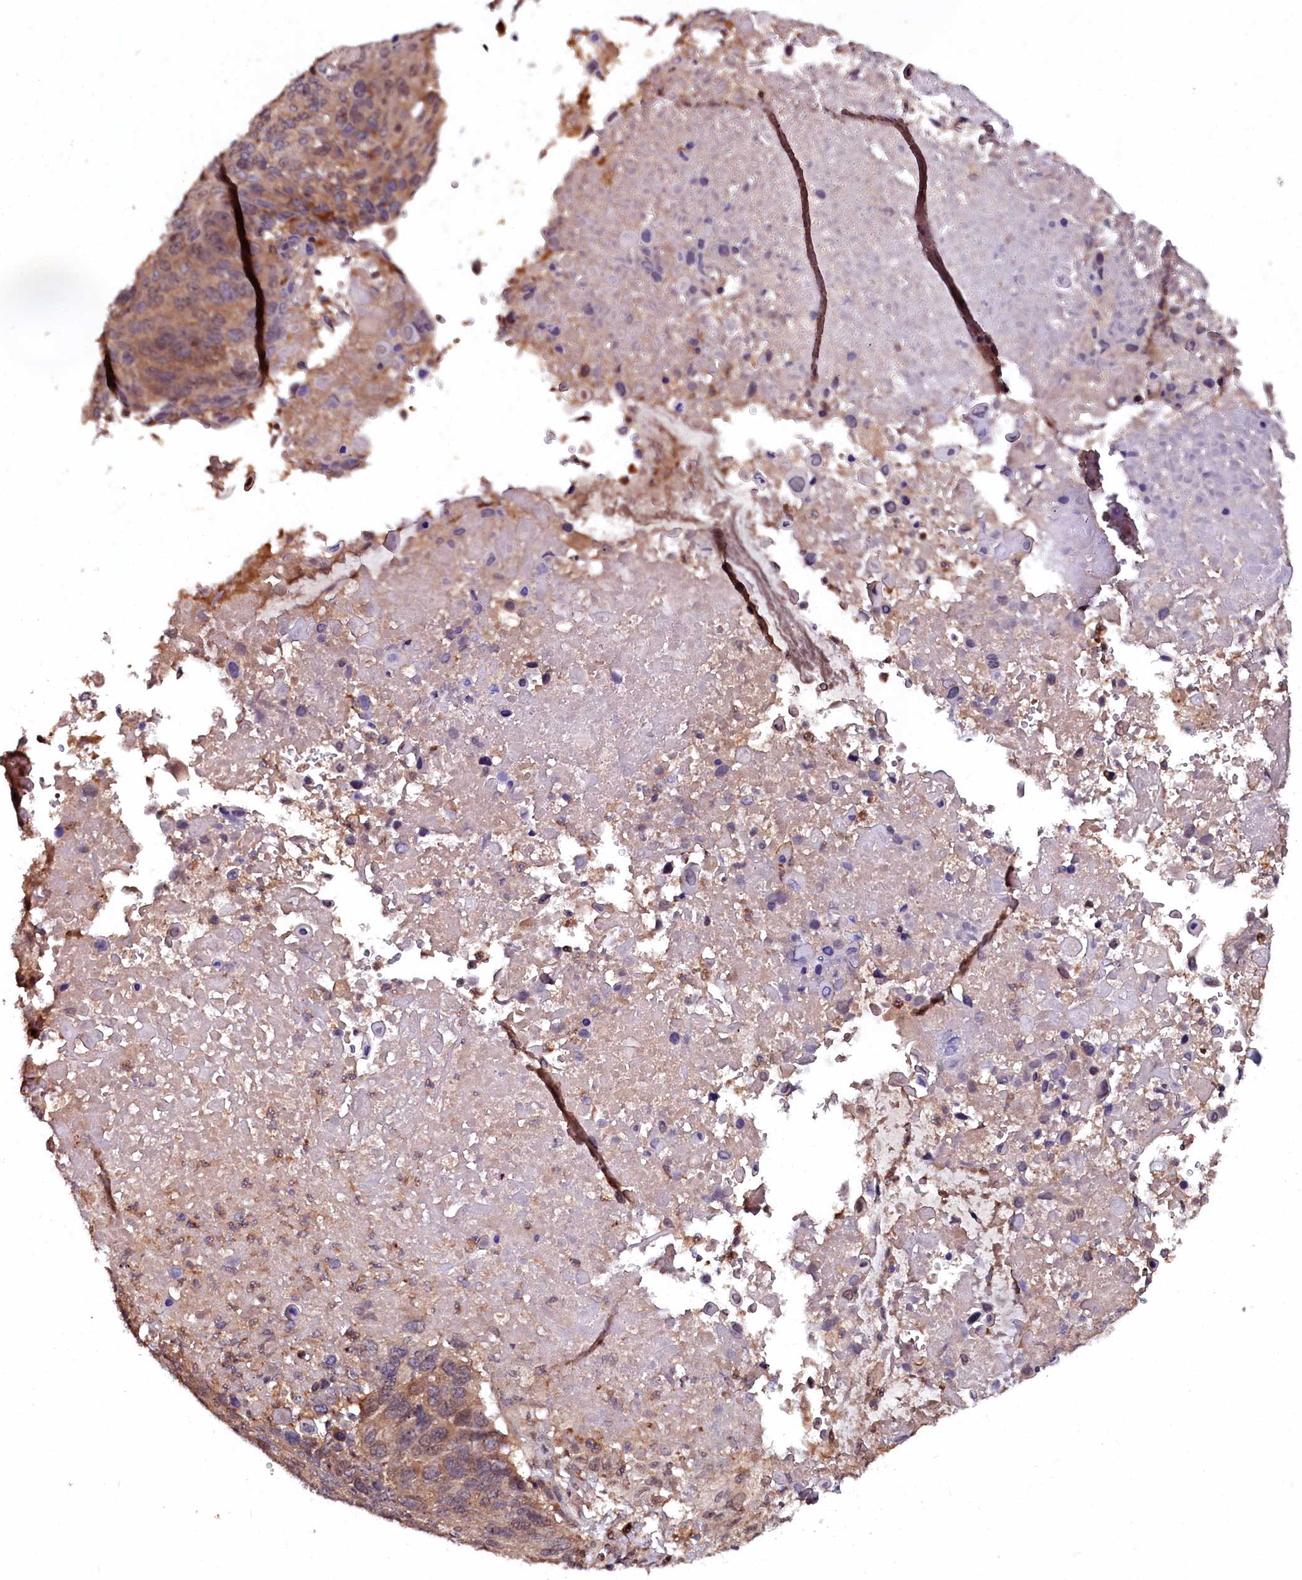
{"staining": {"intensity": "weak", "quantity": ">75%", "location": "cytoplasmic/membranous"}, "tissue": "lung cancer", "cell_type": "Tumor cells", "image_type": "cancer", "snomed": [{"axis": "morphology", "description": "Squamous cell carcinoma, NOS"}, {"axis": "topography", "description": "Lung"}], "caption": "Immunohistochemical staining of squamous cell carcinoma (lung) exhibits low levels of weak cytoplasmic/membranous protein positivity in about >75% of tumor cells.", "gene": "N4BP1", "patient": {"sex": "male", "age": 66}}